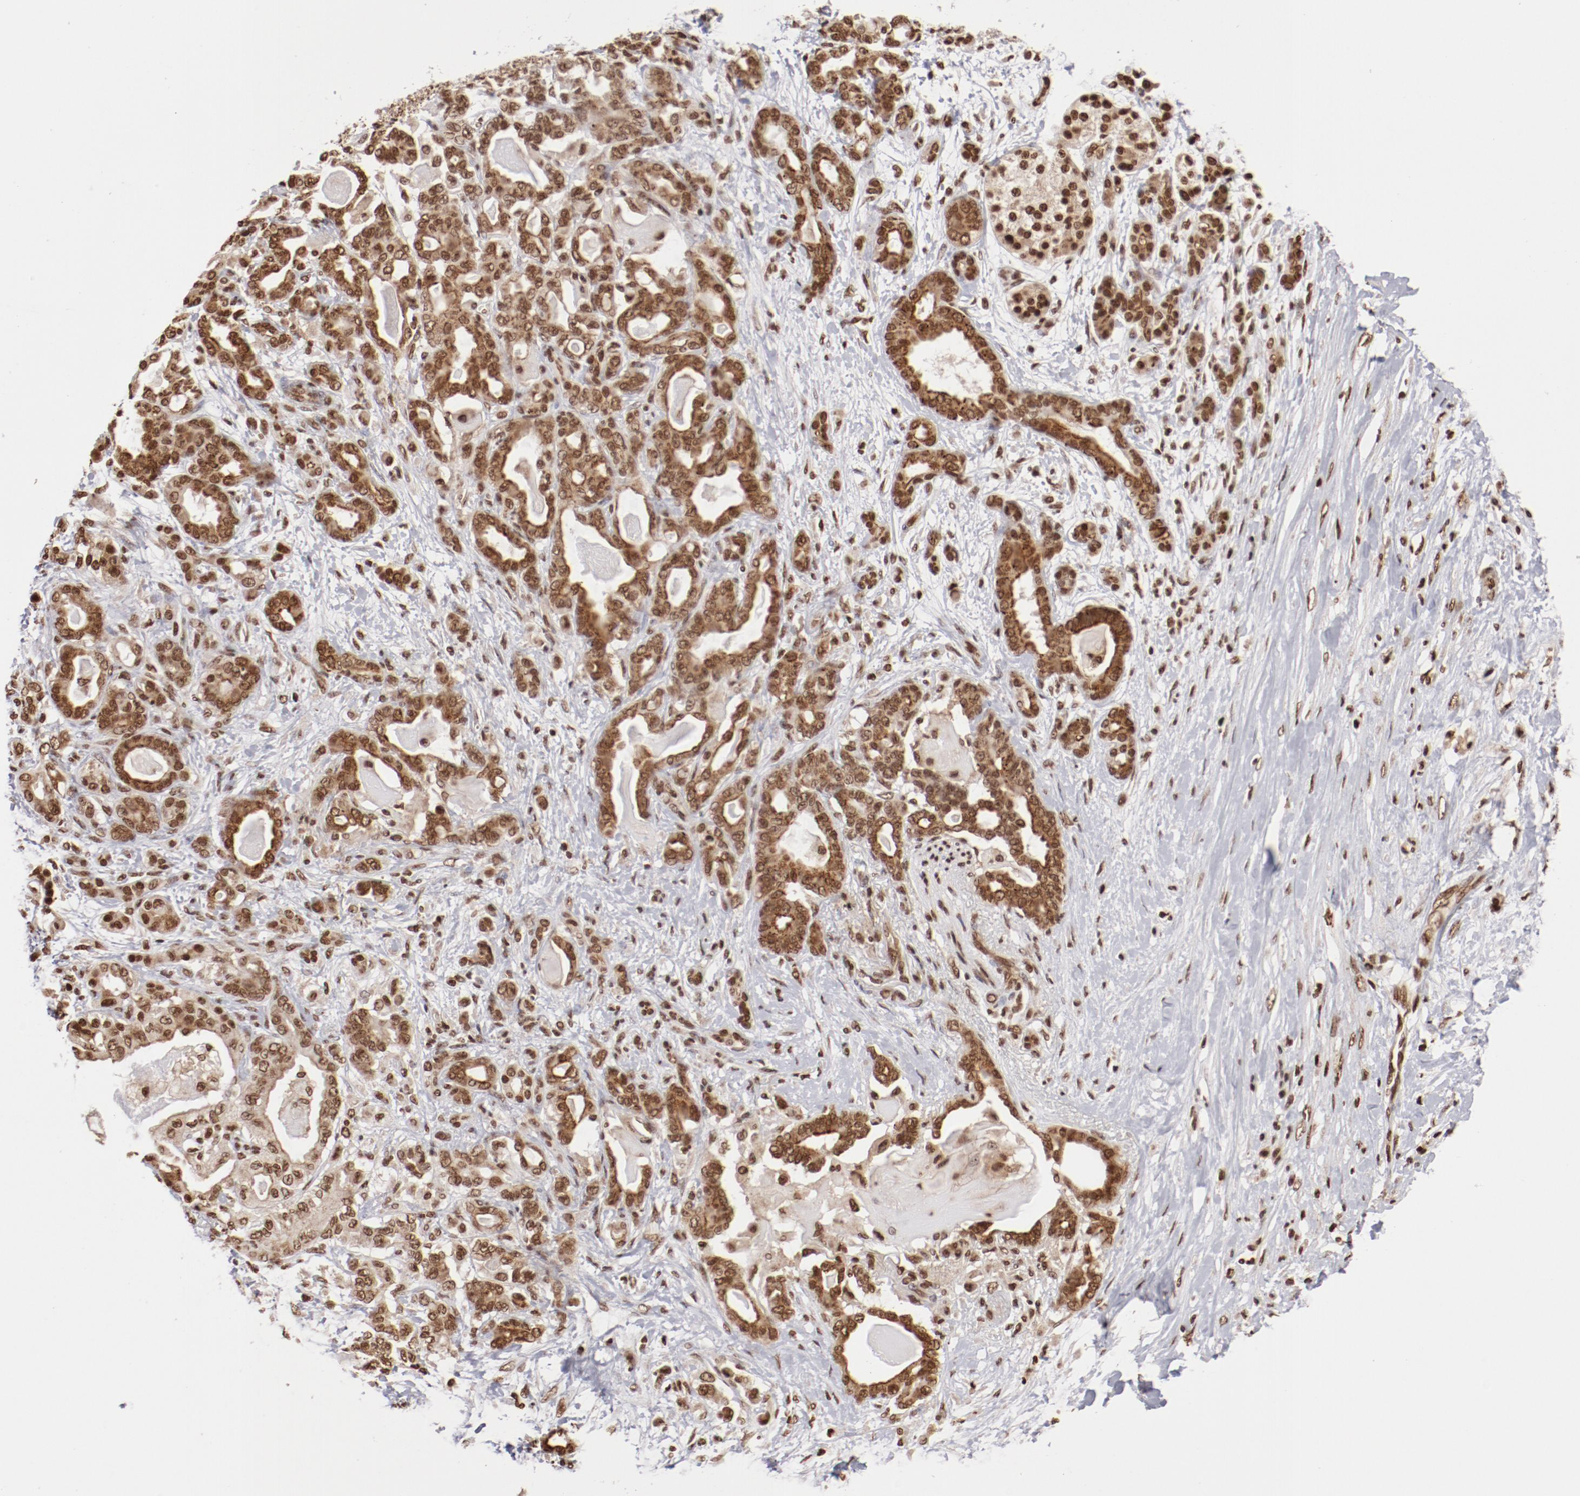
{"staining": {"intensity": "moderate", "quantity": ">75%", "location": "nuclear"}, "tissue": "pancreatic cancer", "cell_type": "Tumor cells", "image_type": "cancer", "snomed": [{"axis": "morphology", "description": "Adenocarcinoma, NOS"}, {"axis": "topography", "description": "Pancreas"}], "caption": "This image displays immunohistochemistry staining of adenocarcinoma (pancreatic), with medium moderate nuclear expression in approximately >75% of tumor cells.", "gene": "ABL2", "patient": {"sex": "male", "age": 63}}